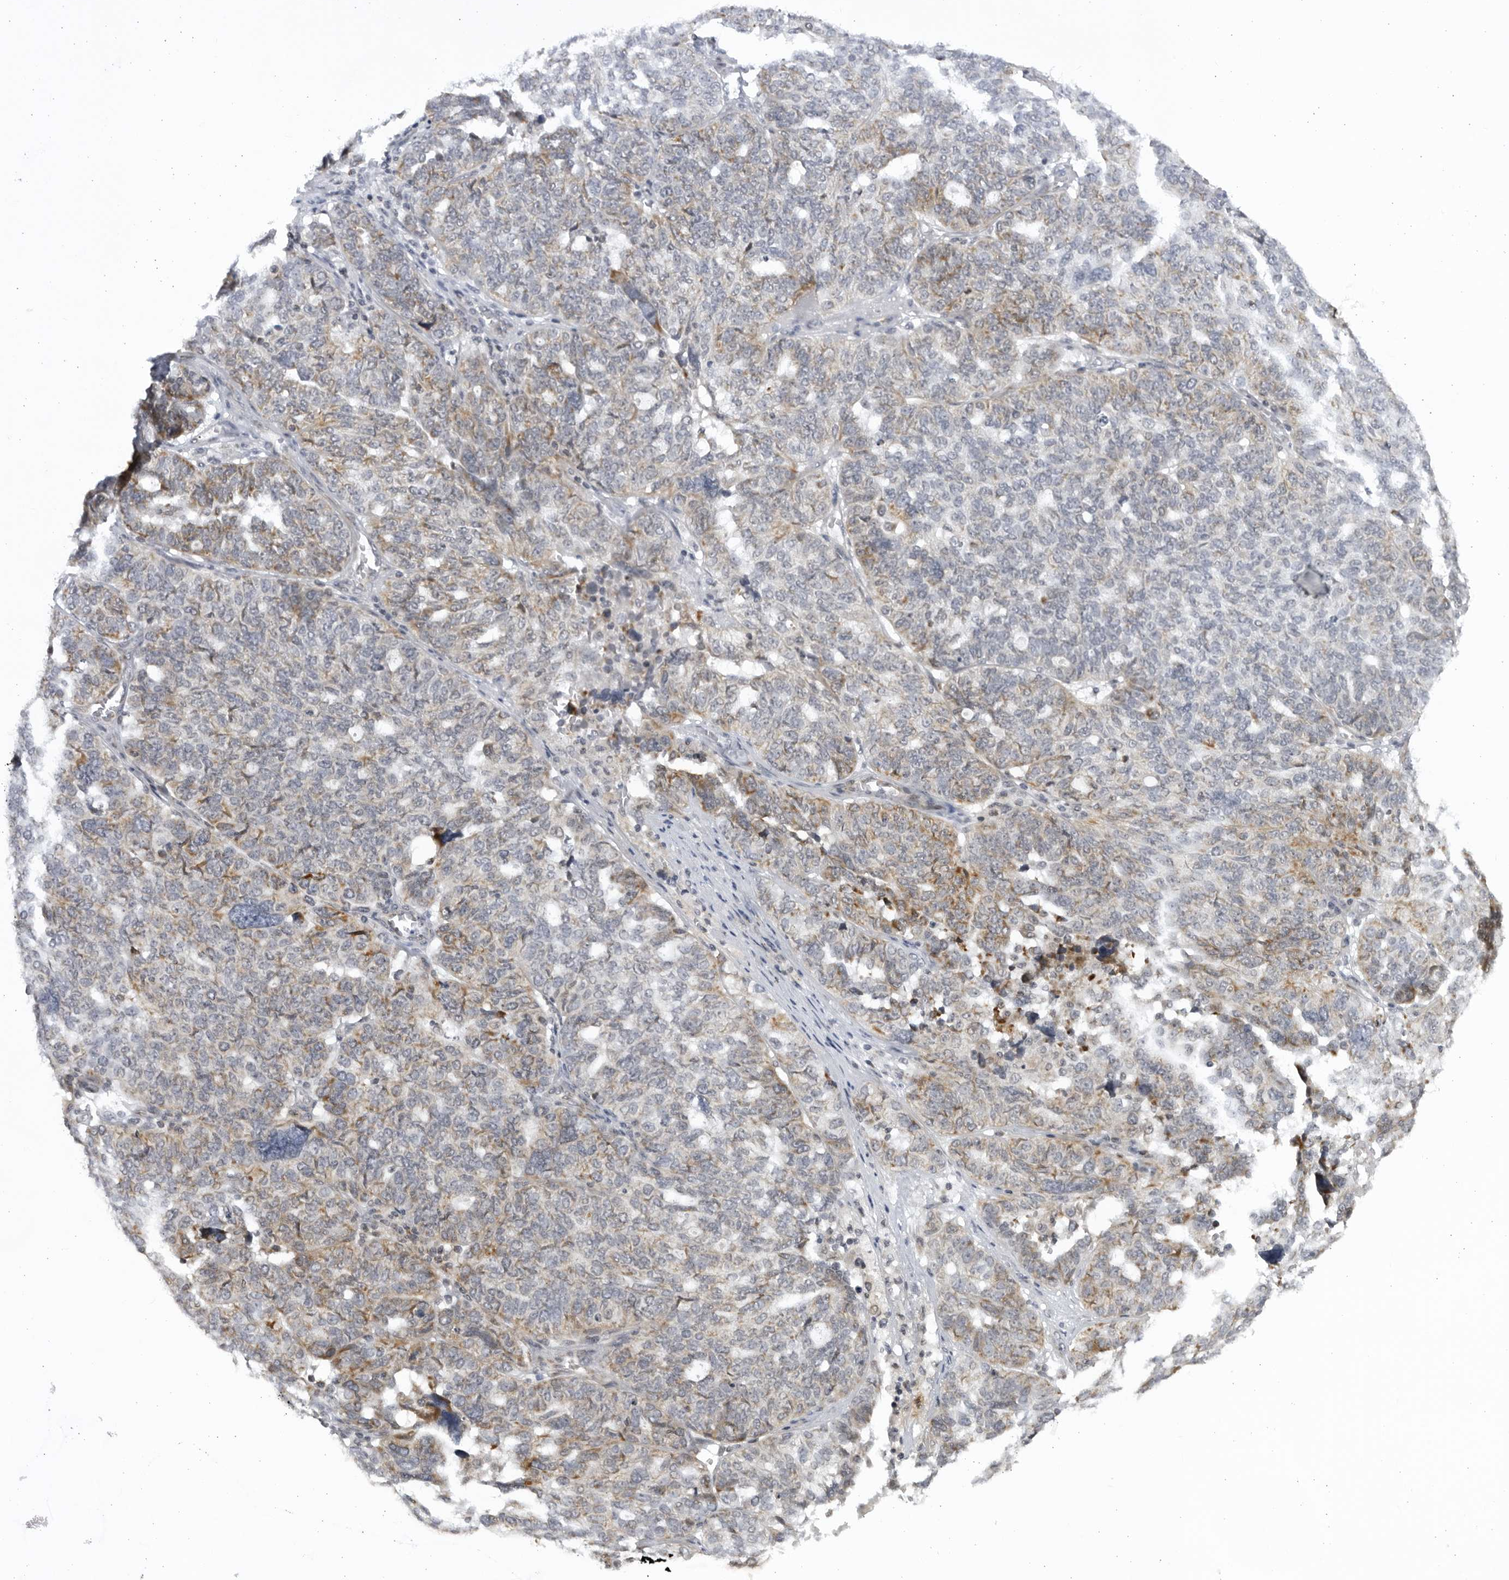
{"staining": {"intensity": "moderate", "quantity": "25%-75%", "location": "cytoplasmic/membranous"}, "tissue": "ovarian cancer", "cell_type": "Tumor cells", "image_type": "cancer", "snomed": [{"axis": "morphology", "description": "Cystadenocarcinoma, serous, NOS"}, {"axis": "topography", "description": "Ovary"}], "caption": "A high-resolution photomicrograph shows immunohistochemistry (IHC) staining of ovarian serous cystadenocarcinoma, which demonstrates moderate cytoplasmic/membranous positivity in about 25%-75% of tumor cells.", "gene": "SLC25A22", "patient": {"sex": "female", "age": 59}}